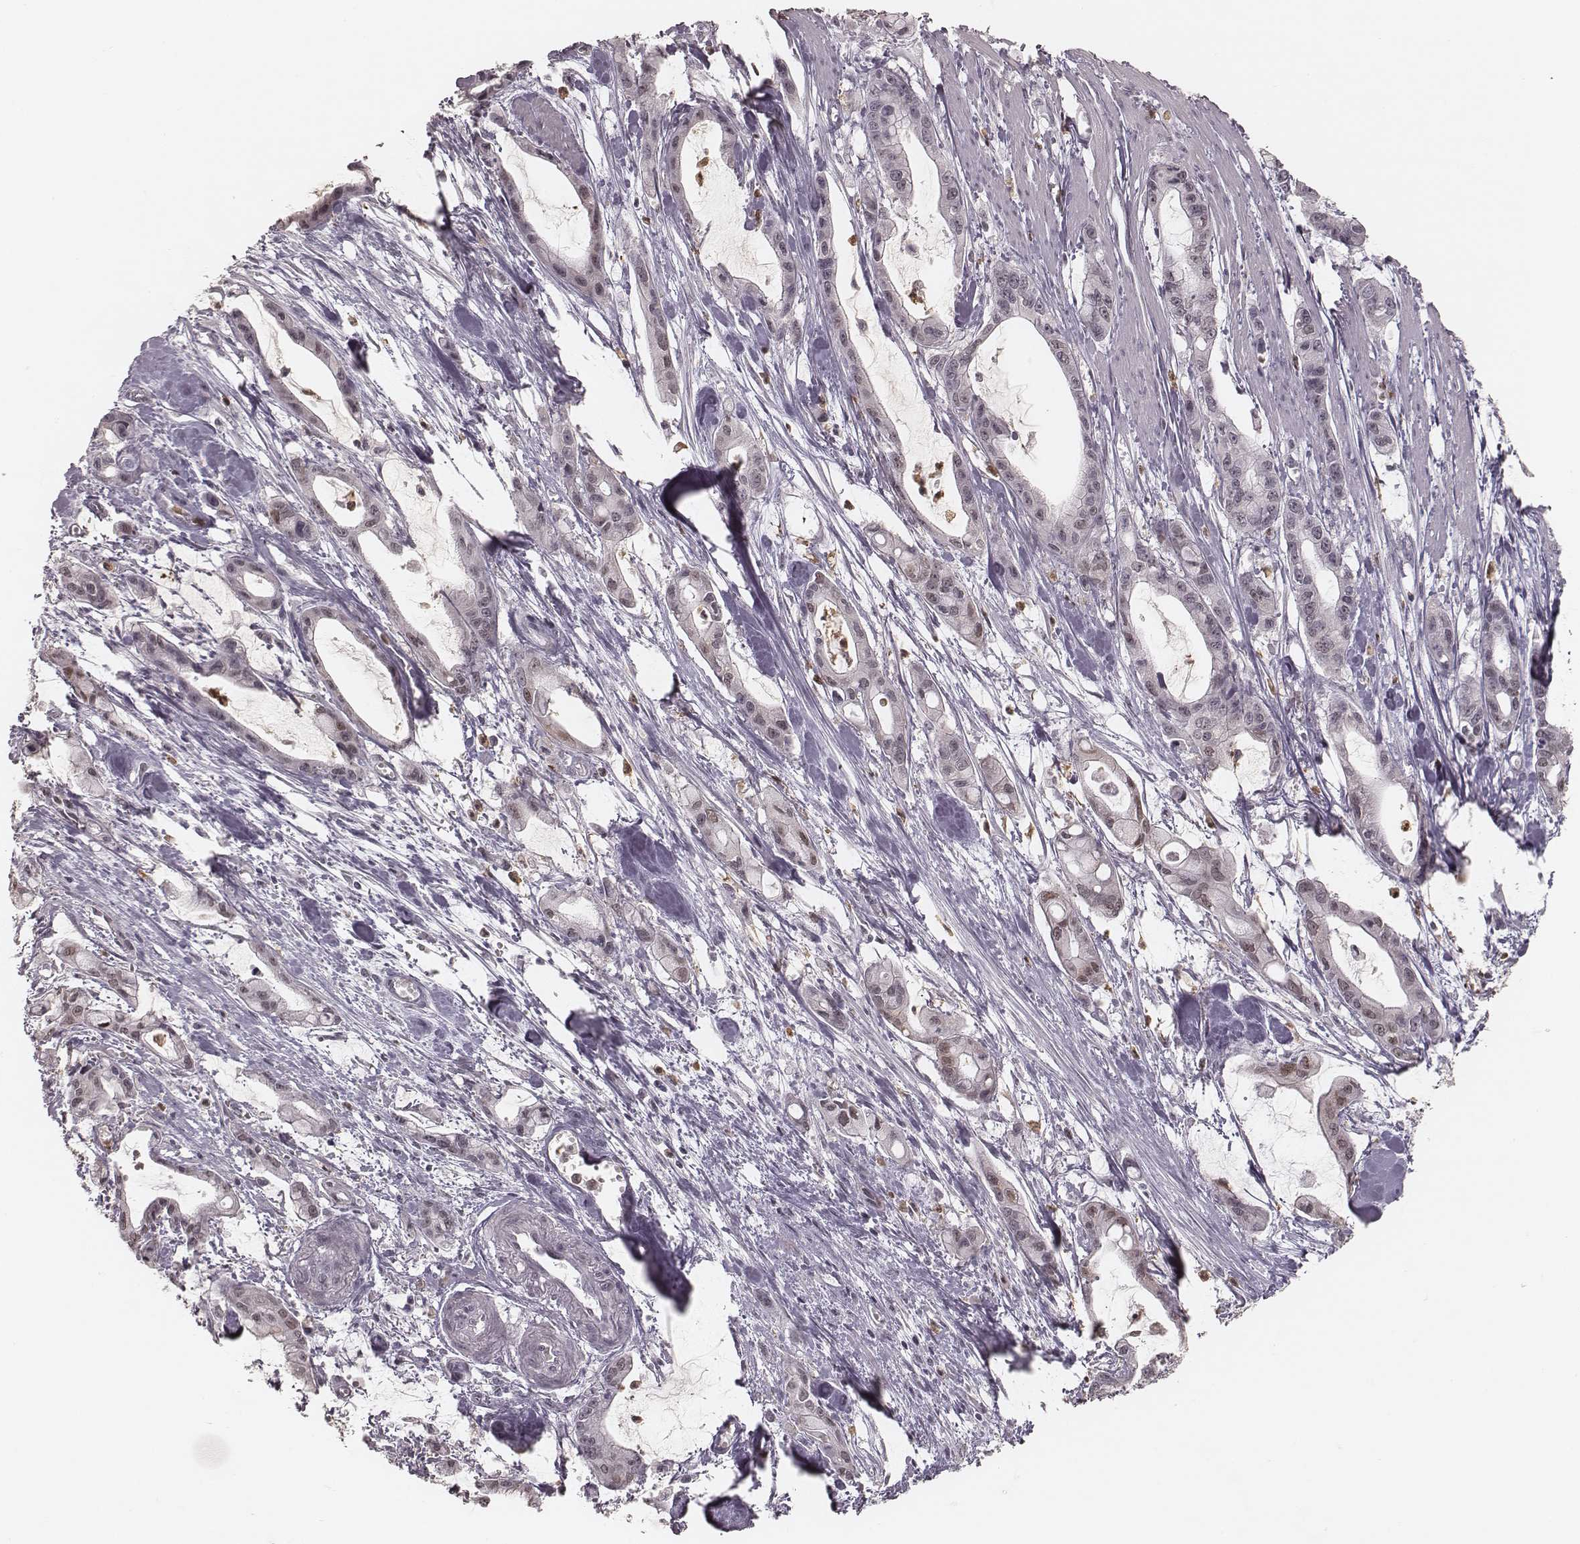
{"staining": {"intensity": "weak", "quantity": "<25%", "location": "nuclear"}, "tissue": "pancreatic cancer", "cell_type": "Tumor cells", "image_type": "cancer", "snomed": [{"axis": "morphology", "description": "Adenocarcinoma, NOS"}, {"axis": "topography", "description": "Pancreas"}], "caption": "IHC histopathology image of neoplastic tissue: human pancreatic cancer (adenocarcinoma) stained with DAB (3,3'-diaminobenzidine) shows no significant protein staining in tumor cells.", "gene": "KITLG", "patient": {"sex": "male", "age": 48}}